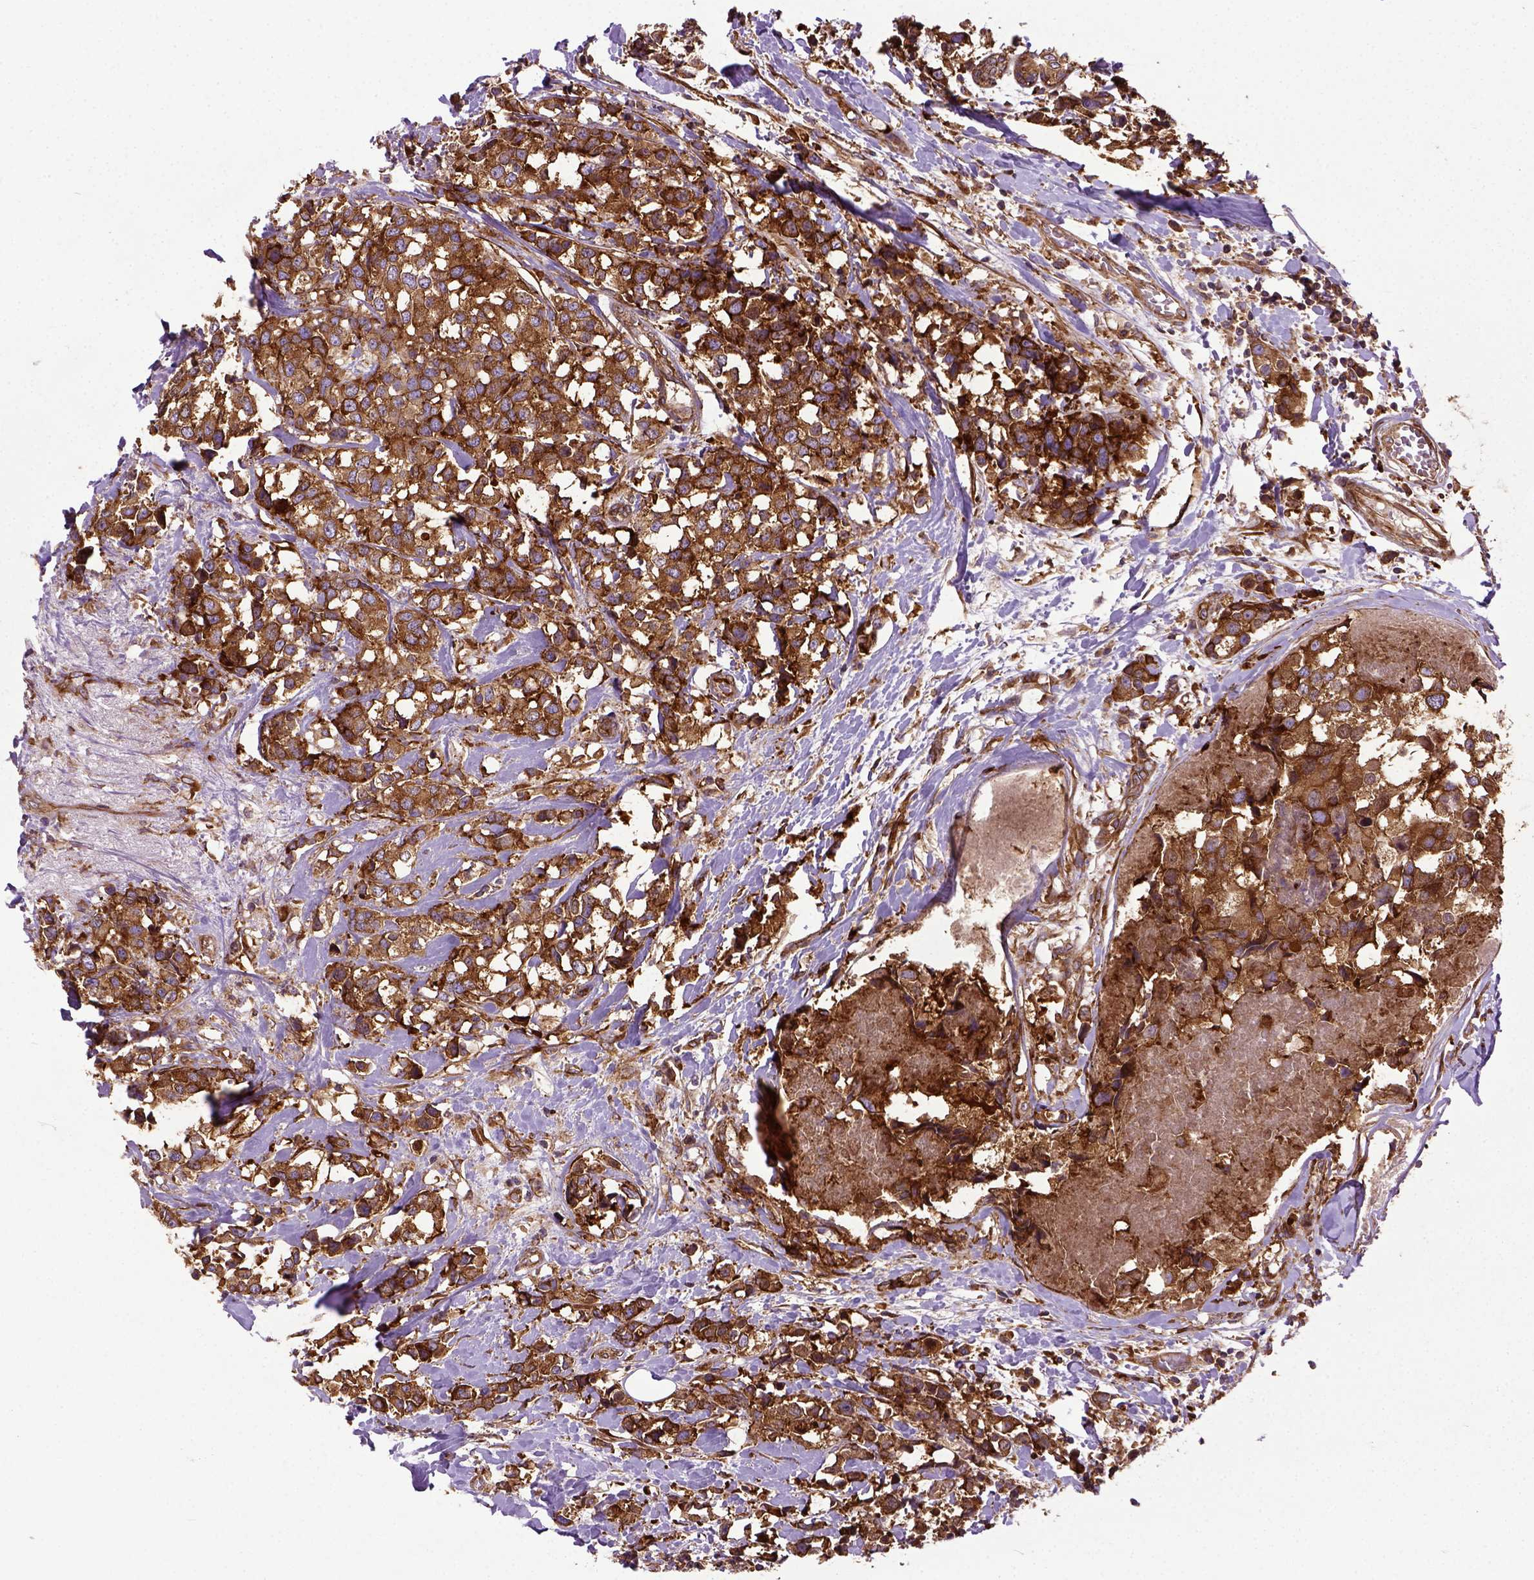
{"staining": {"intensity": "strong", "quantity": ">75%", "location": "cytoplasmic/membranous"}, "tissue": "breast cancer", "cell_type": "Tumor cells", "image_type": "cancer", "snomed": [{"axis": "morphology", "description": "Lobular carcinoma"}, {"axis": "topography", "description": "Breast"}], "caption": "Protein analysis of breast cancer (lobular carcinoma) tissue exhibits strong cytoplasmic/membranous positivity in about >75% of tumor cells. (brown staining indicates protein expression, while blue staining denotes nuclei).", "gene": "CAPRIN1", "patient": {"sex": "female", "age": 59}}